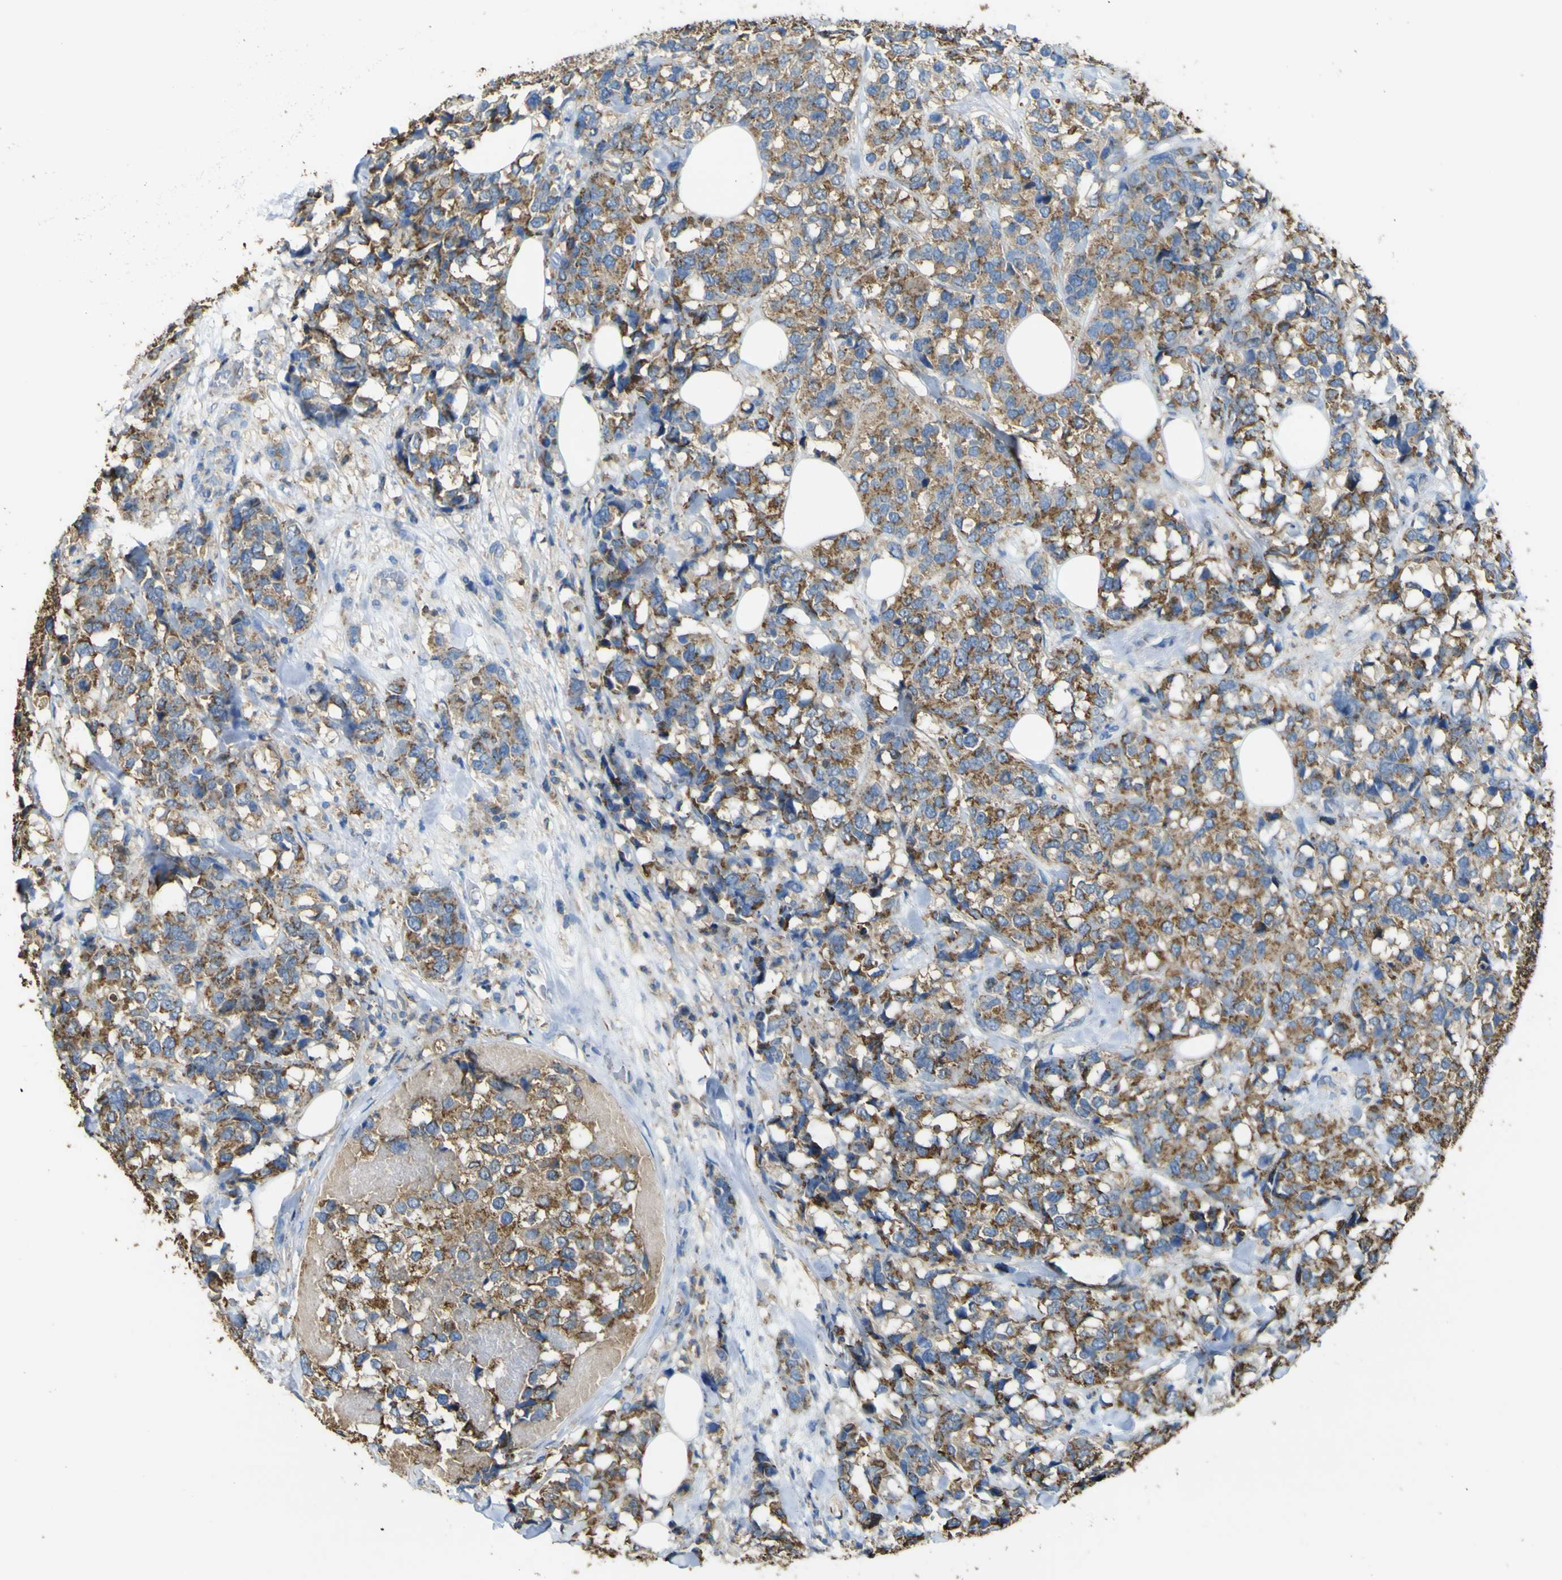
{"staining": {"intensity": "strong", "quantity": ">75%", "location": "cytoplasmic/membranous"}, "tissue": "breast cancer", "cell_type": "Tumor cells", "image_type": "cancer", "snomed": [{"axis": "morphology", "description": "Lobular carcinoma"}, {"axis": "topography", "description": "Breast"}], "caption": "IHC (DAB (3,3'-diaminobenzidine)) staining of human lobular carcinoma (breast) demonstrates strong cytoplasmic/membranous protein positivity in approximately >75% of tumor cells.", "gene": "ACSL3", "patient": {"sex": "female", "age": 59}}